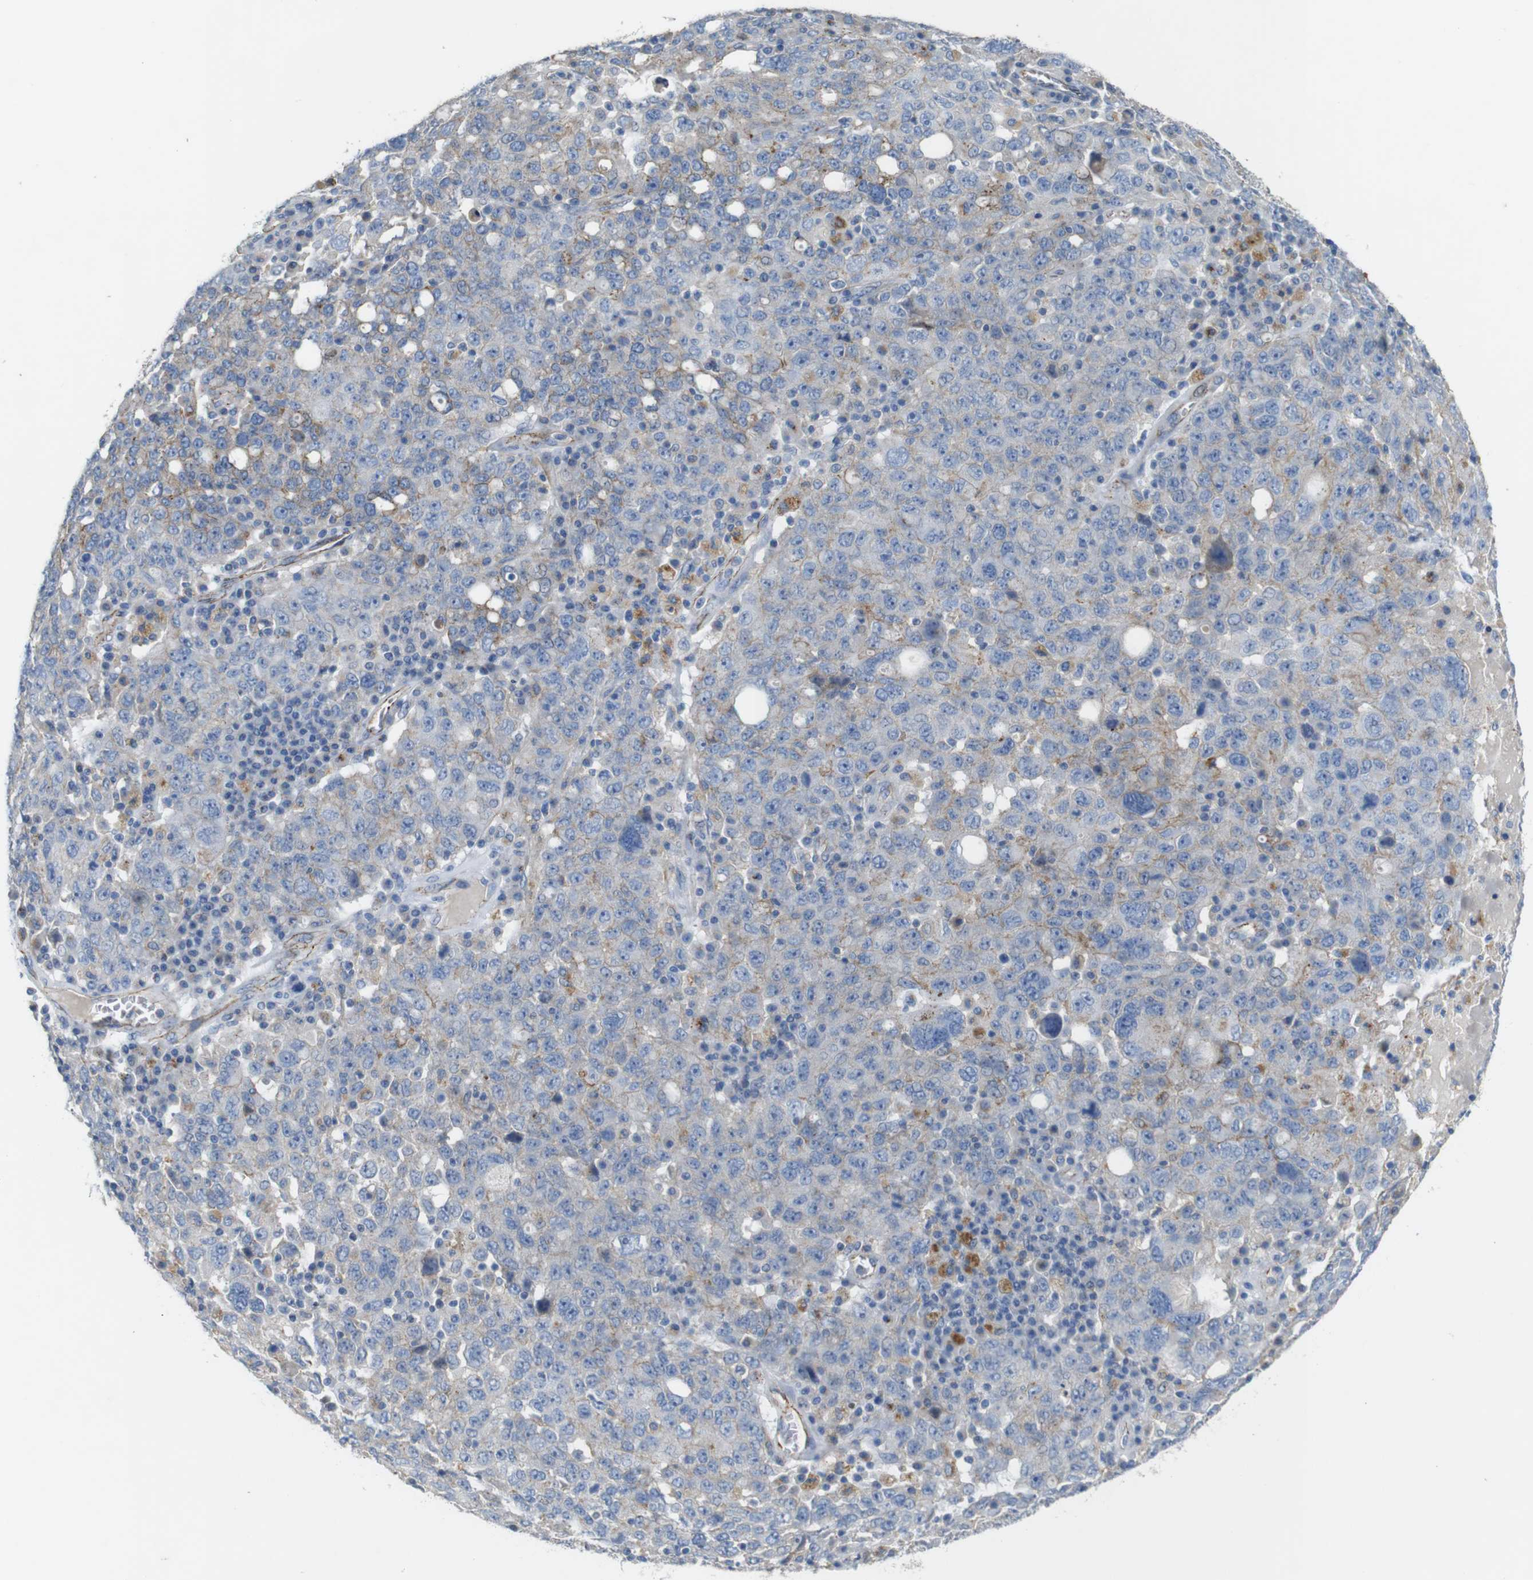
{"staining": {"intensity": "weak", "quantity": "25%-75%", "location": "cytoplasmic/membranous"}, "tissue": "ovarian cancer", "cell_type": "Tumor cells", "image_type": "cancer", "snomed": [{"axis": "morphology", "description": "Carcinoma, endometroid"}, {"axis": "topography", "description": "Ovary"}], "caption": "IHC photomicrograph of ovarian cancer stained for a protein (brown), which demonstrates low levels of weak cytoplasmic/membranous positivity in approximately 25%-75% of tumor cells.", "gene": "NHLRC3", "patient": {"sex": "female", "age": 62}}